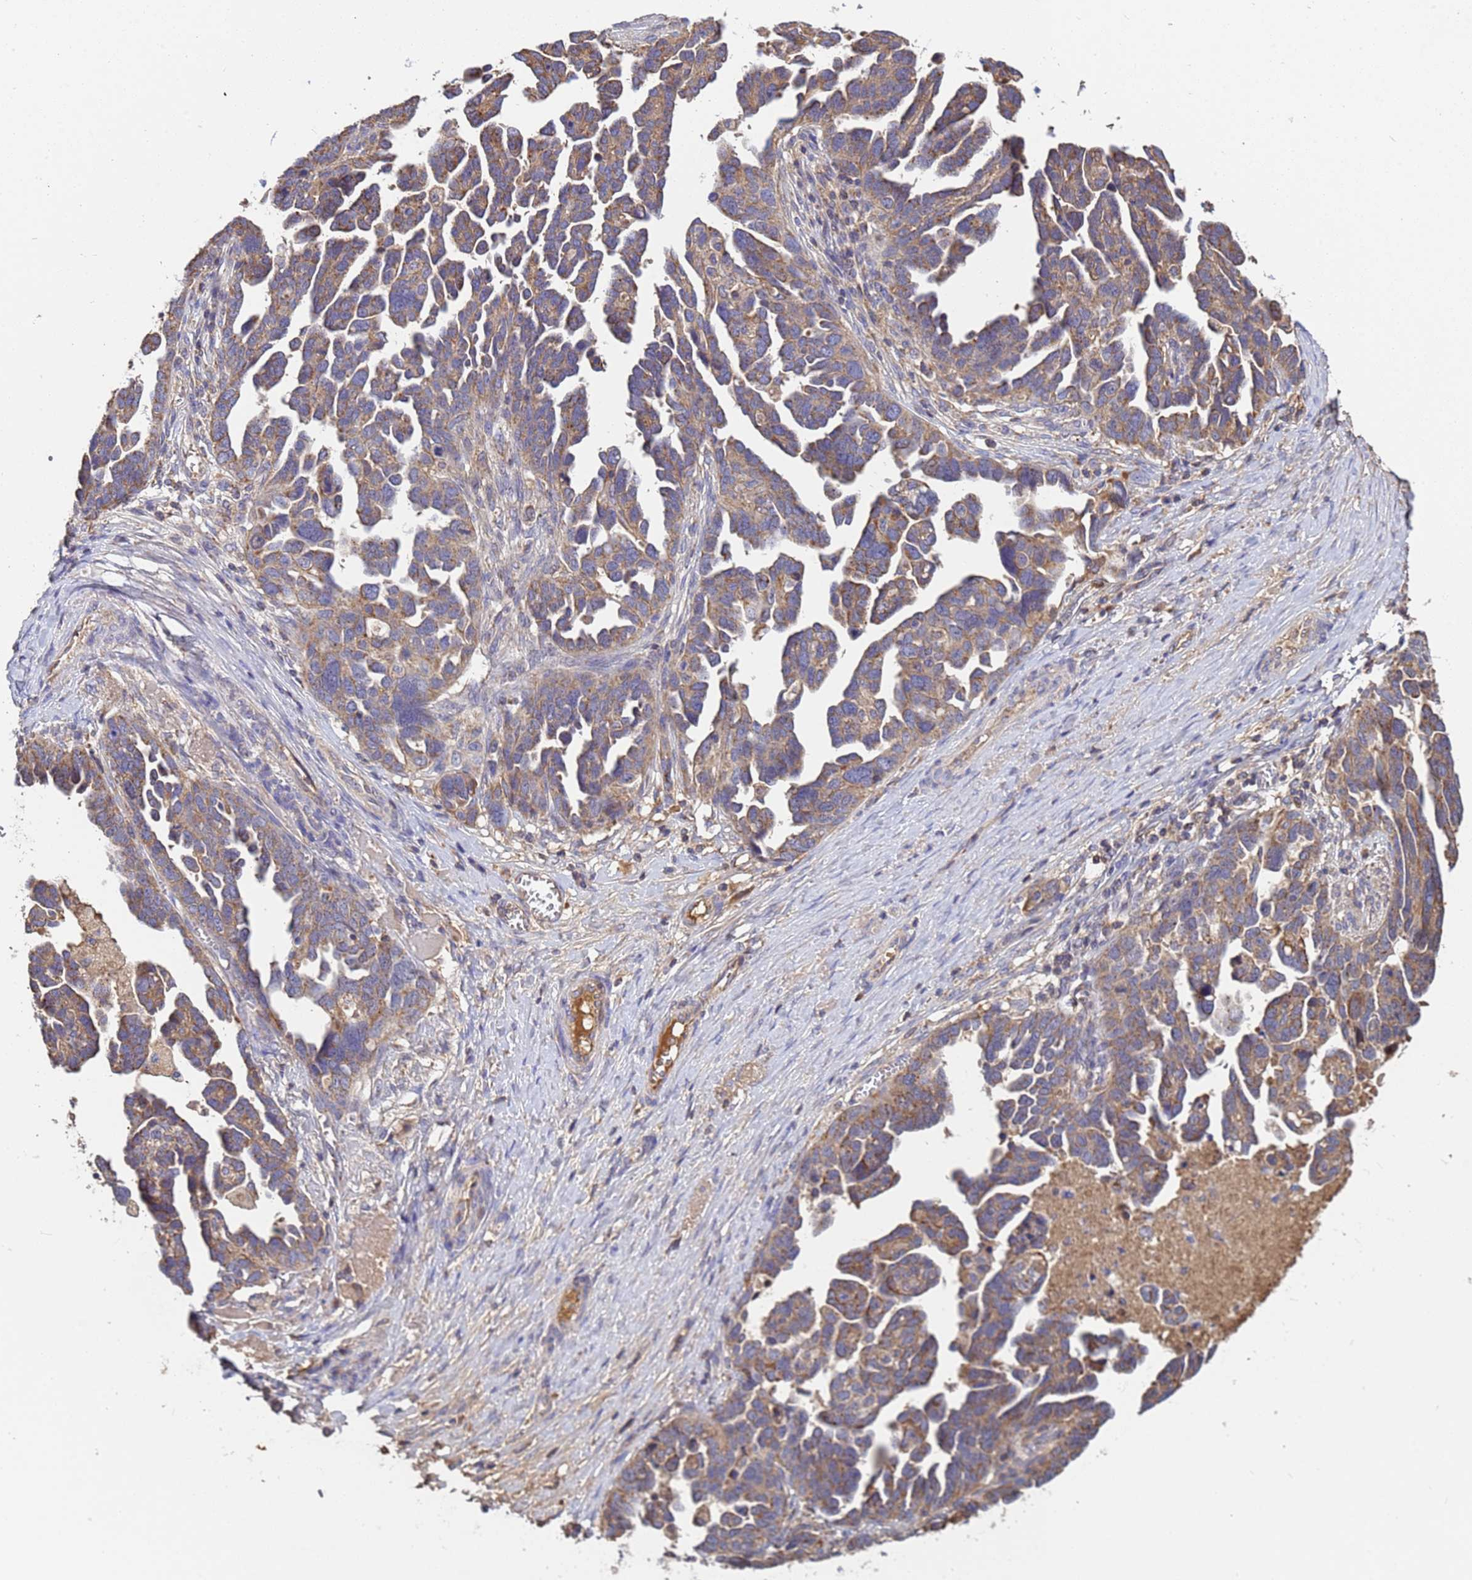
{"staining": {"intensity": "moderate", "quantity": ">75%", "location": "cytoplasmic/membranous"}, "tissue": "ovarian cancer", "cell_type": "Tumor cells", "image_type": "cancer", "snomed": [{"axis": "morphology", "description": "Cystadenocarcinoma, serous, NOS"}, {"axis": "topography", "description": "Ovary"}], "caption": "Serous cystadenocarcinoma (ovarian) stained for a protein displays moderate cytoplasmic/membranous positivity in tumor cells.", "gene": "GLUD1", "patient": {"sex": "female", "age": 54}}